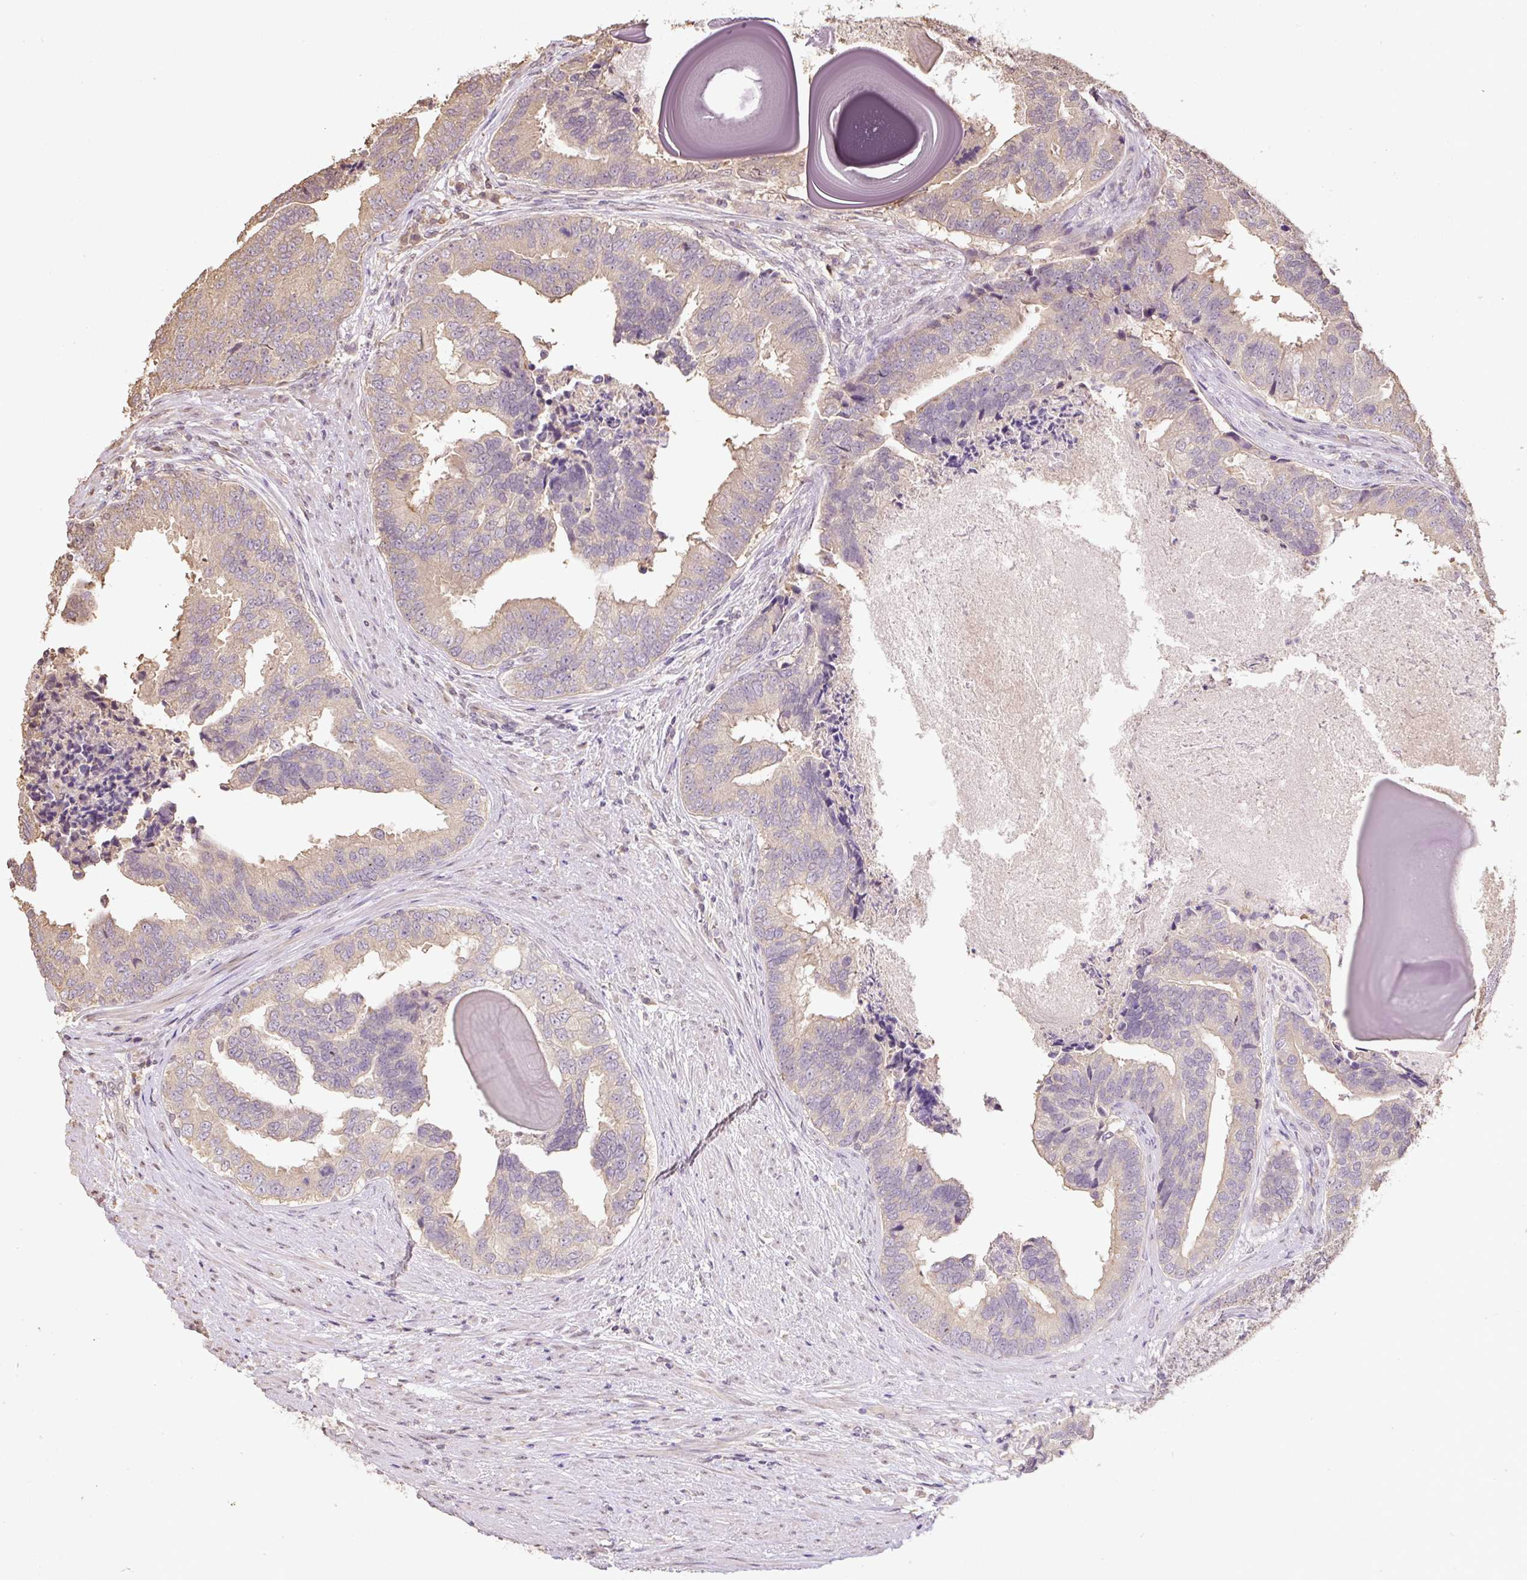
{"staining": {"intensity": "weak", "quantity": "25%-75%", "location": "cytoplasmic/membranous"}, "tissue": "prostate cancer", "cell_type": "Tumor cells", "image_type": "cancer", "snomed": [{"axis": "morphology", "description": "Adenocarcinoma, High grade"}, {"axis": "topography", "description": "Prostate"}], "caption": "Protein expression analysis of prostate cancer reveals weak cytoplasmic/membranous staining in approximately 25%-75% of tumor cells.", "gene": "TMEM170B", "patient": {"sex": "male", "age": 68}}